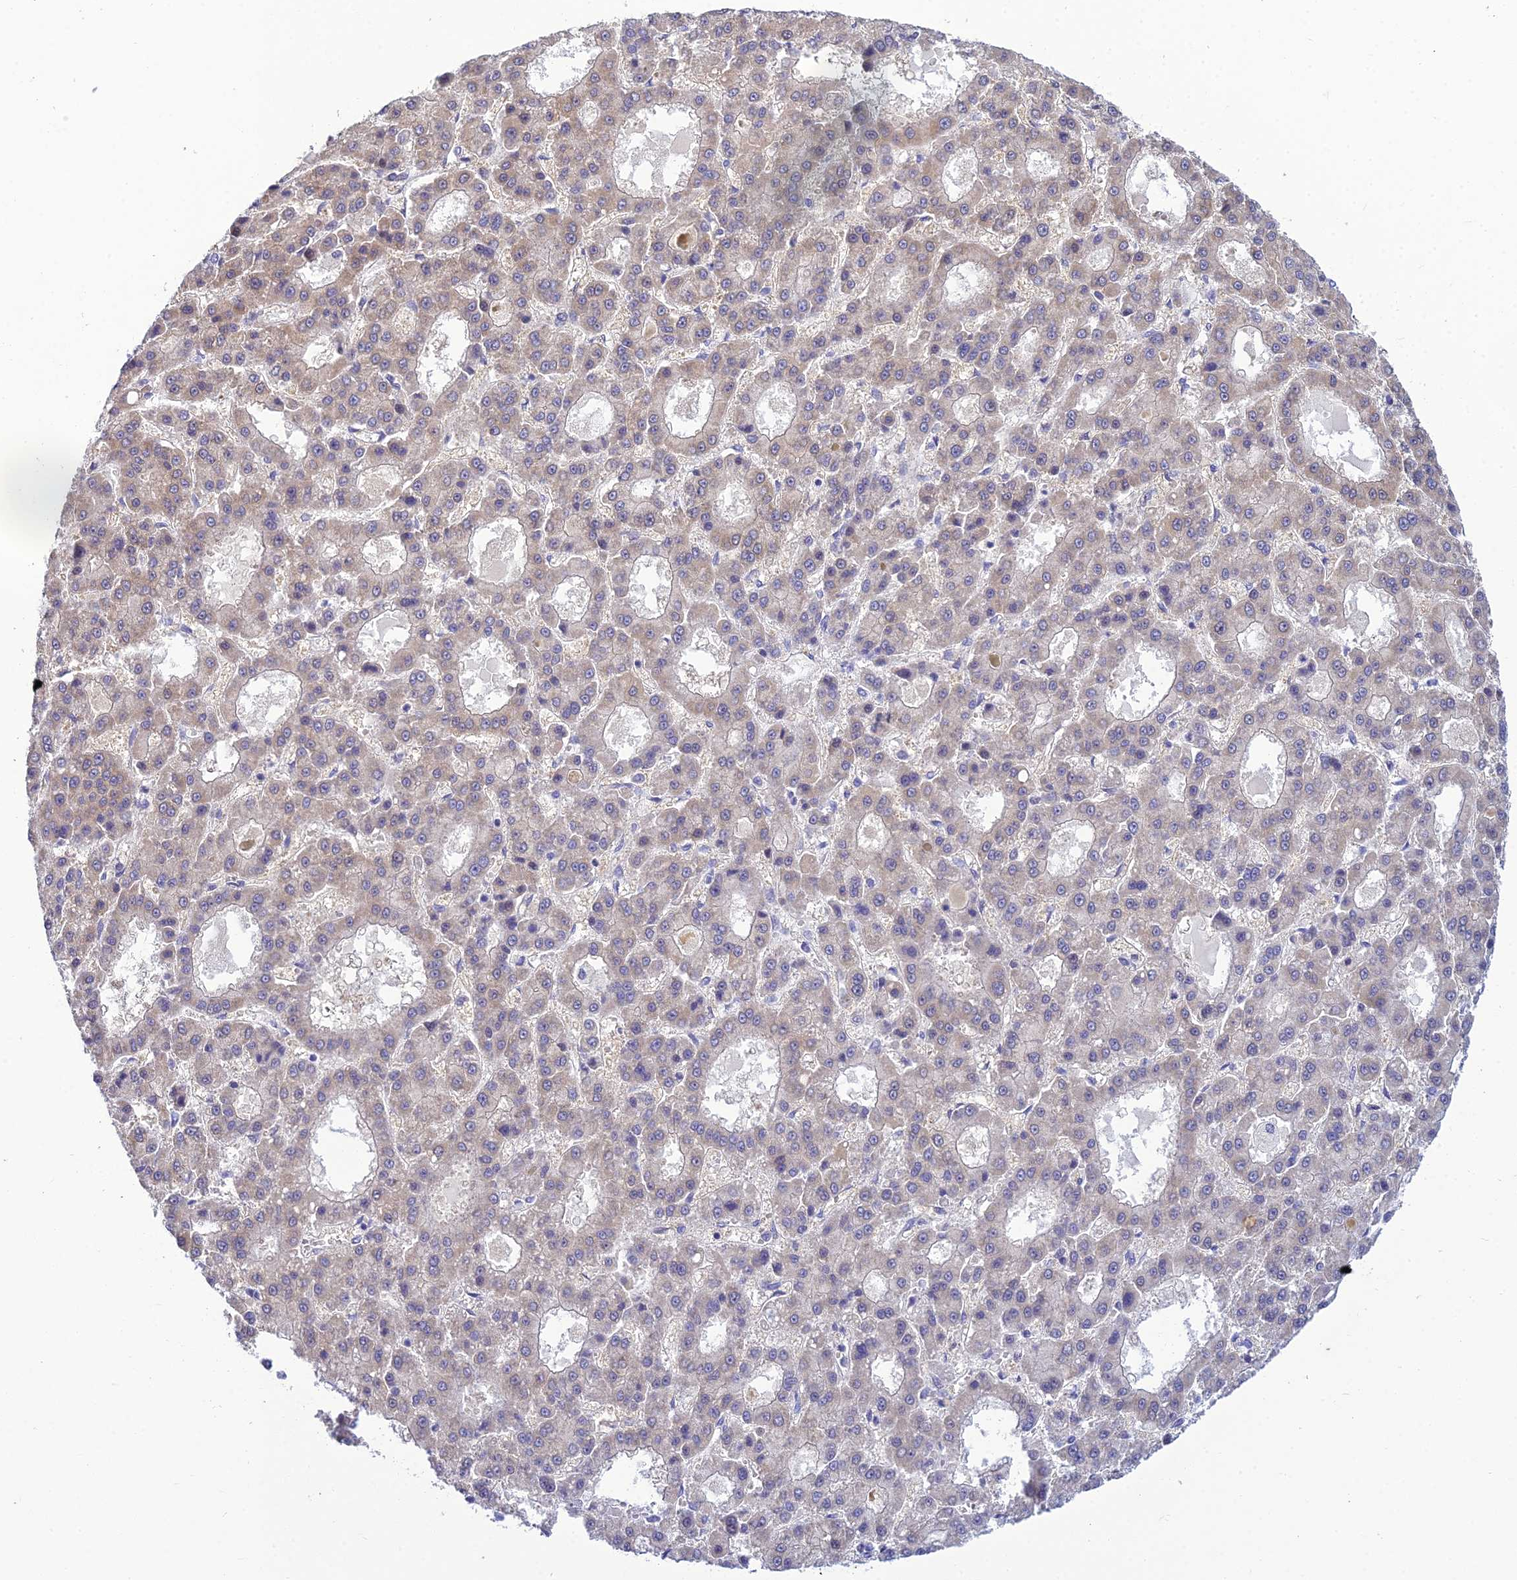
{"staining": {"intensity": "weak", "quantity": "25%-75%", "location": "cytoplasmic/membranous"}, "tissue": "liver cancer", "cell_type": "Tumor cells", "image_type": "cancer", "snomed": [{"axis": "morphology", "description": "Carcinoma, Hepatocellular, NOS"}, {"axis": "topography", "description": "Liver"}], "caption": "A histopathology image of liver cancer stained for a protein reveals weak cytoplasmic/membranous brown staining in tumor cells.", "gene": "ZMIZ1", "patient": {"sex": "male", "age": 70}}